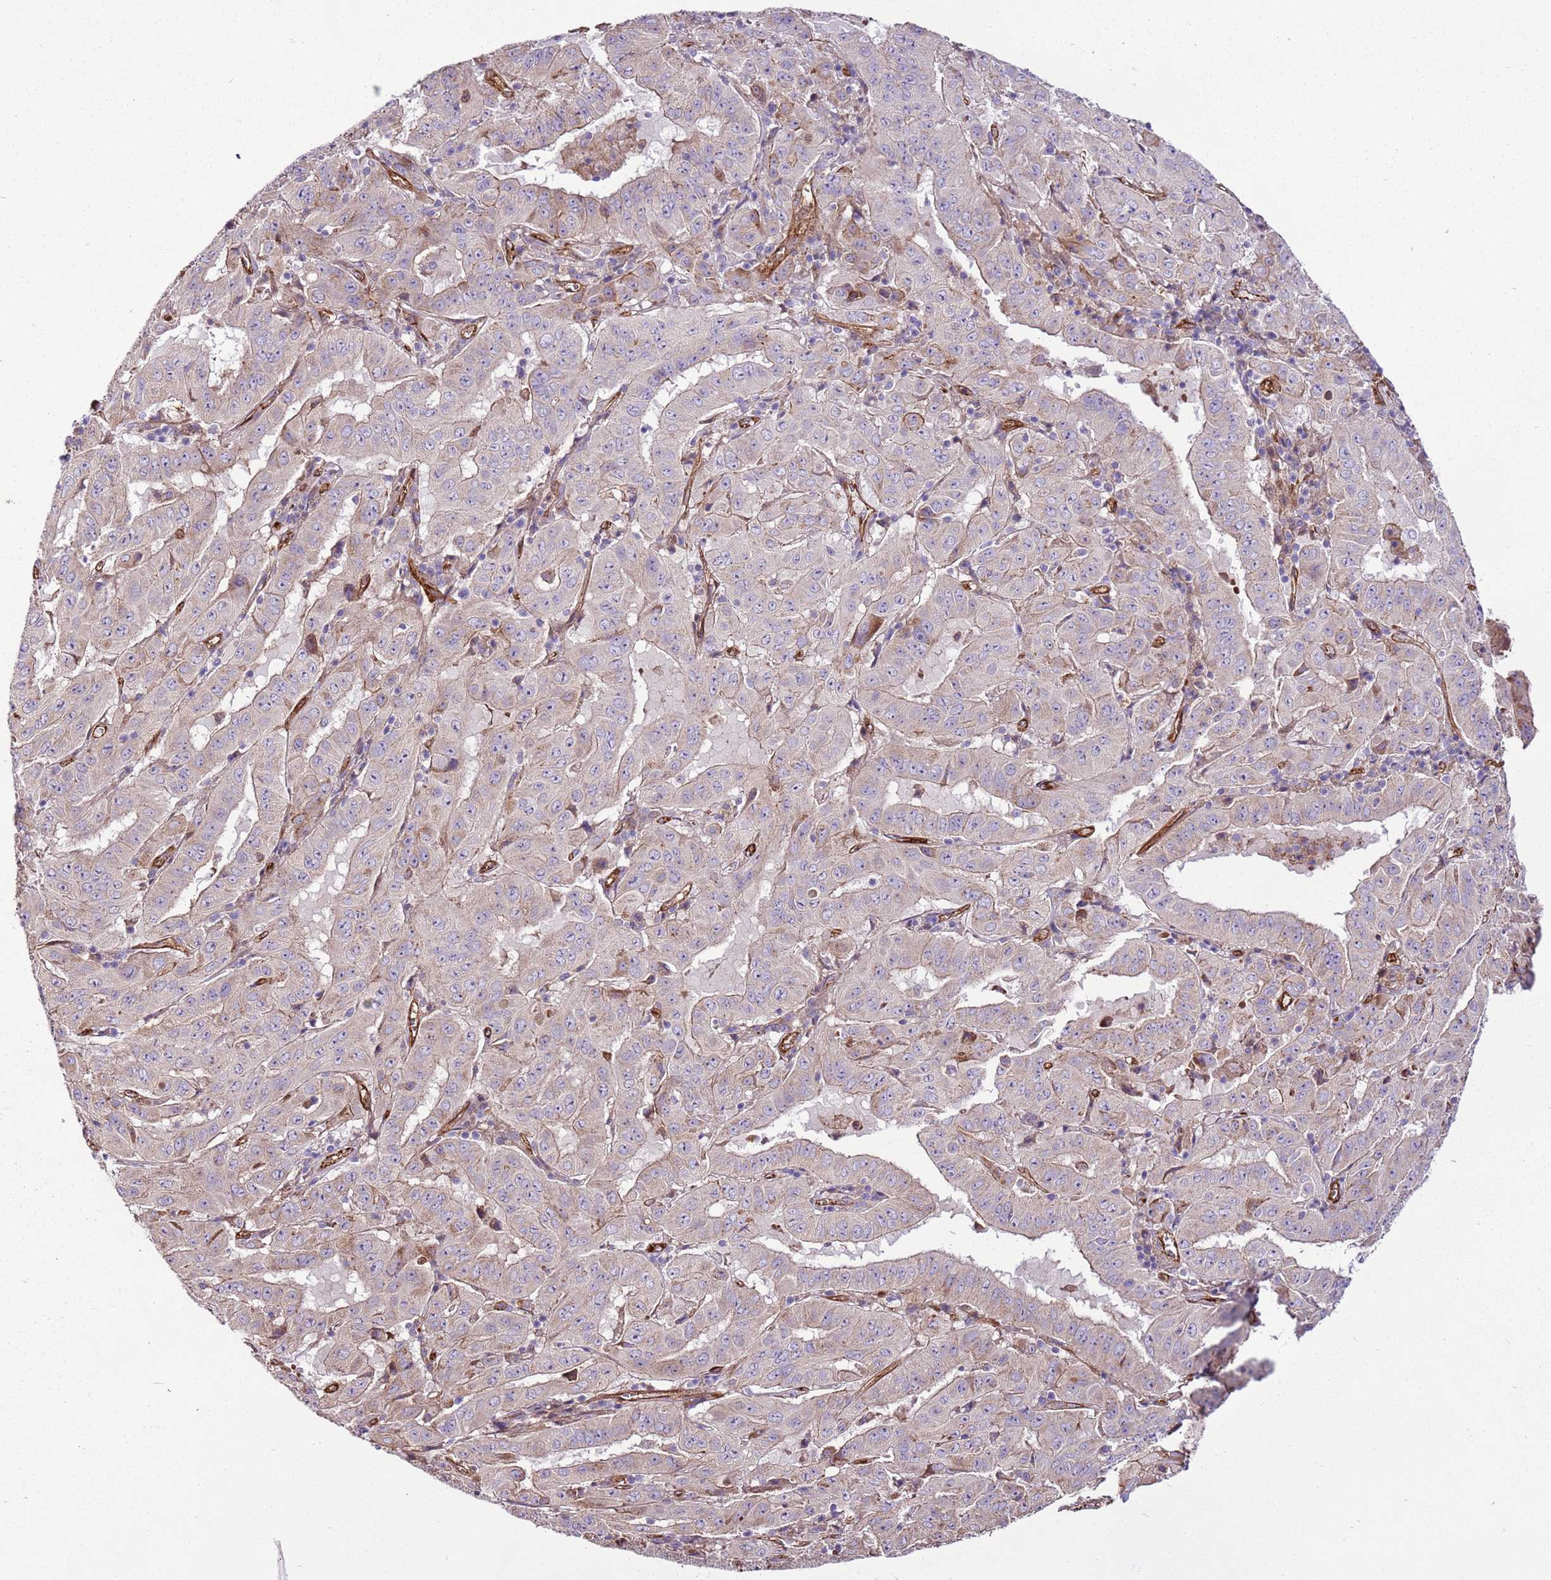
{"staining": {"intensity": "weak", "quantity": "<25%", "location": "cytoplasmic/membranous"}, "tissue": "pancreatic cancer", "cell_type": "Tumor cells", "image_type": "cancer", "snomed": [{"axis": "morphology", "description": "Adenocarcinoma, NOS"}, {"axis": "topography", "description": "Pancreas"}], "caption": "A photomicrograph of adenocarcinoma (pancreatic) stained for a protein exhibits no brown staining in tumor cells.", "gene": "ZNF827", "patient": {"sex": "male", "age": 63}}